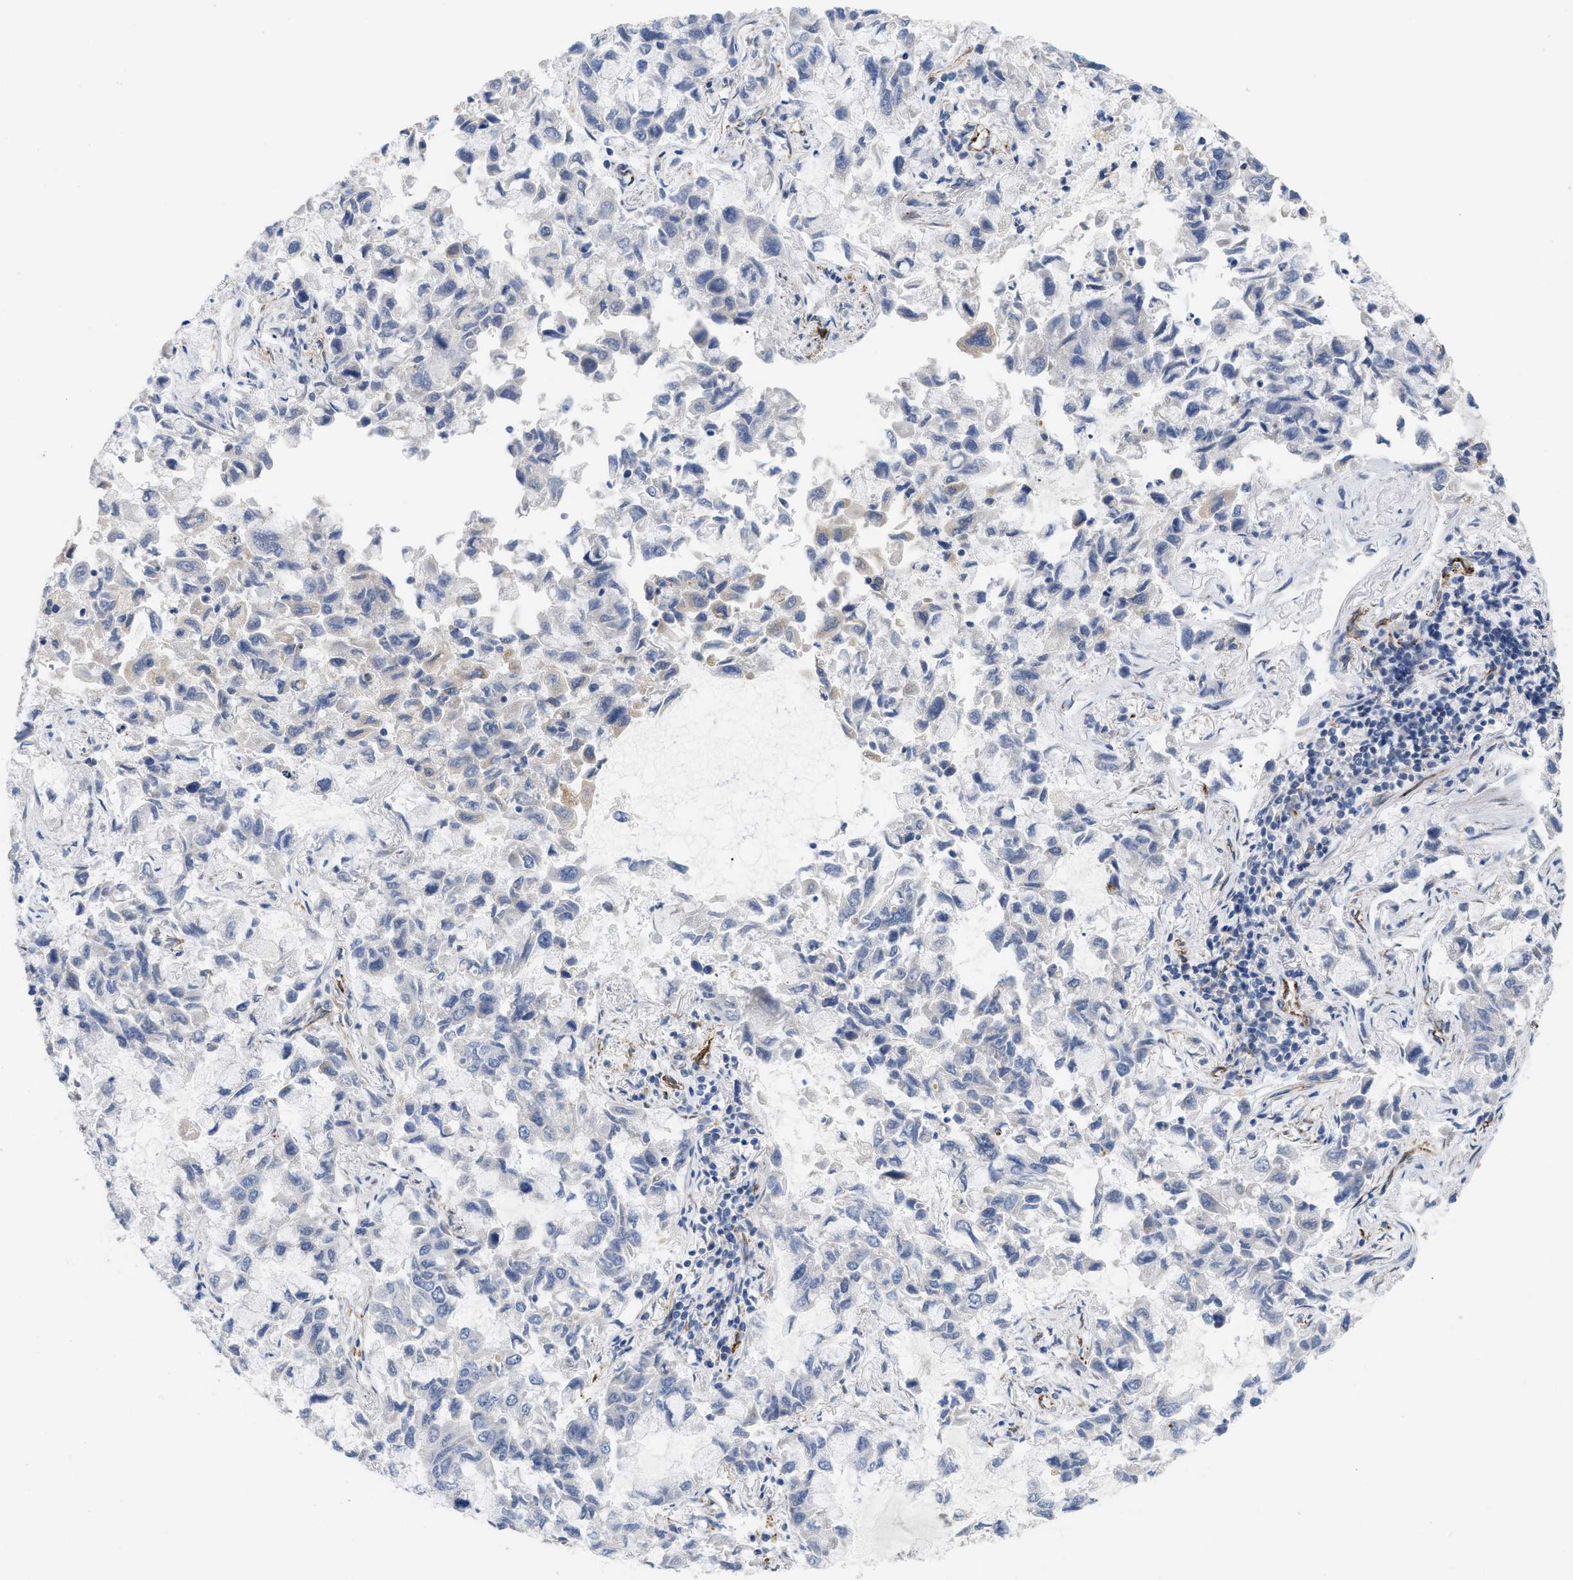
{"staining": {"intensity": "negative", "quantity": "none", "location": "none"}, "tissue": "lung cancer", "cell_type": "Tumor cells", "image_type": "cancer", "snomed": [{"axis": "morphology", "description": "Adenocarcinoma, NOS"}, {"axis": "topography", "description": "Lung"}], "caption": "A histopathology image of lung adenocarcinoma stained for a protein displays no brown staining in tumor cells.", "gene": "EOGT", "patient": {"sex": "male", "age": 64}}